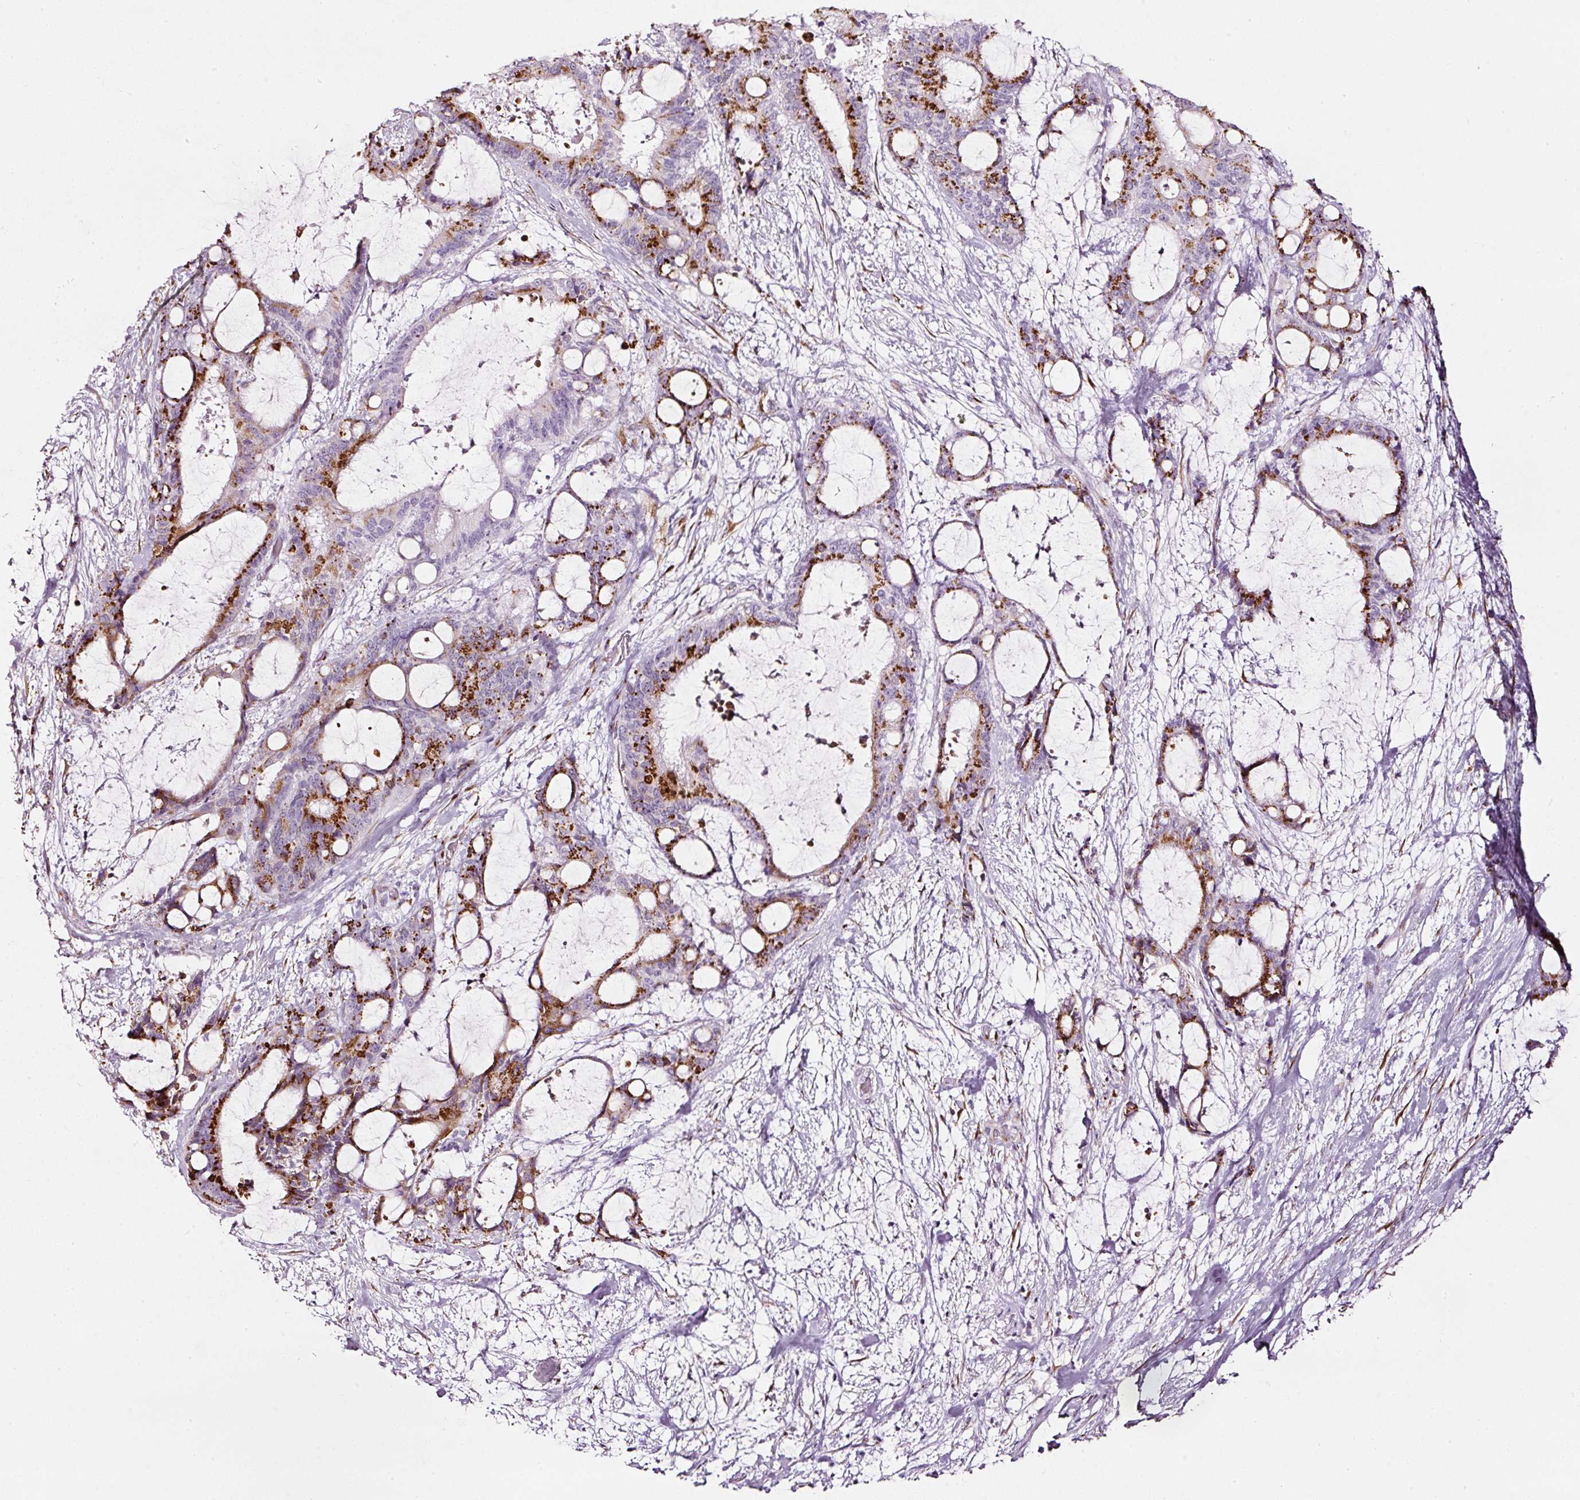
{"staining": {"intensity": "strong", "quantity": ">75%", "location": "cytoplasmic/membranous"}, "tissue": "liver cancer", "cell_type": "Tumor cells", "image_type": "cancer", "snomed": [{"axis": "morphology", "description": "Normal tissue, NOS"}, {"axis": "morphology", "description": "Cholangiocarcinoma"}, {"axis": "topography", "description": "Liver"}, {"axis": "topography", "description": "Peripheral nerve tissue"}], "caption": "Protein expression by immunohistochemistry reveals strong cytoplasmic/membranous staining in approximately >75% of tumor cells in liver cancer (cholangiocarcinoma).", "gene": "SDF4", "patient": {"sex": "female", "age": 73}}